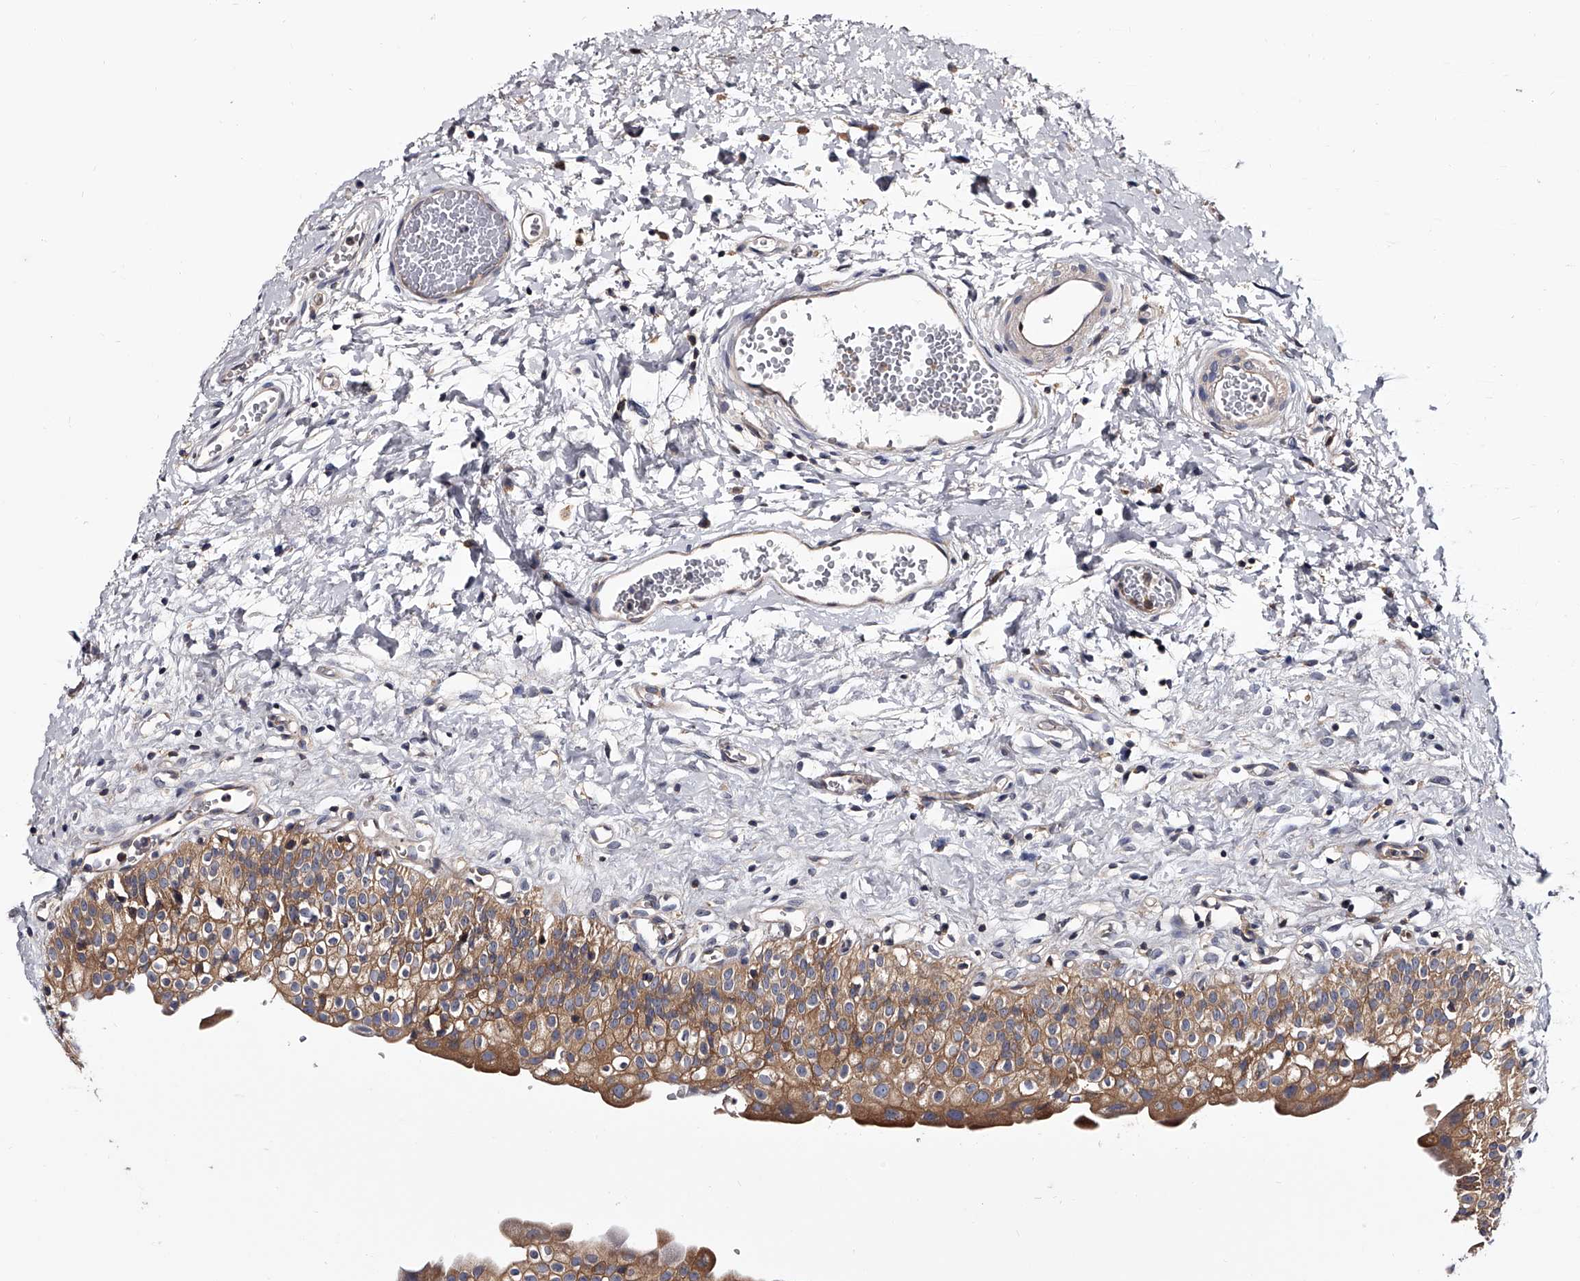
{"staining": {"intensity": "strong", "quantity": ">75%", "location": "cytoplasmic/membranous"}, "tissue": "urinary bladder", "cell_type": "Urothelial cells", "image_type": "normal", "snomed": [{"axis": "morphology", "description": "Normal tissue, NOS"}, {"axis": "topography", "description": "Urinary bladder"}], "caption": "This is a photomicrograph of IHC staining of normal urinary bladder, which shows strong expression in the cytoplasmic/membranous of urothelial cells.", "gene": "GAPVD1", "patient": {"sex": "male", "age": 51}}